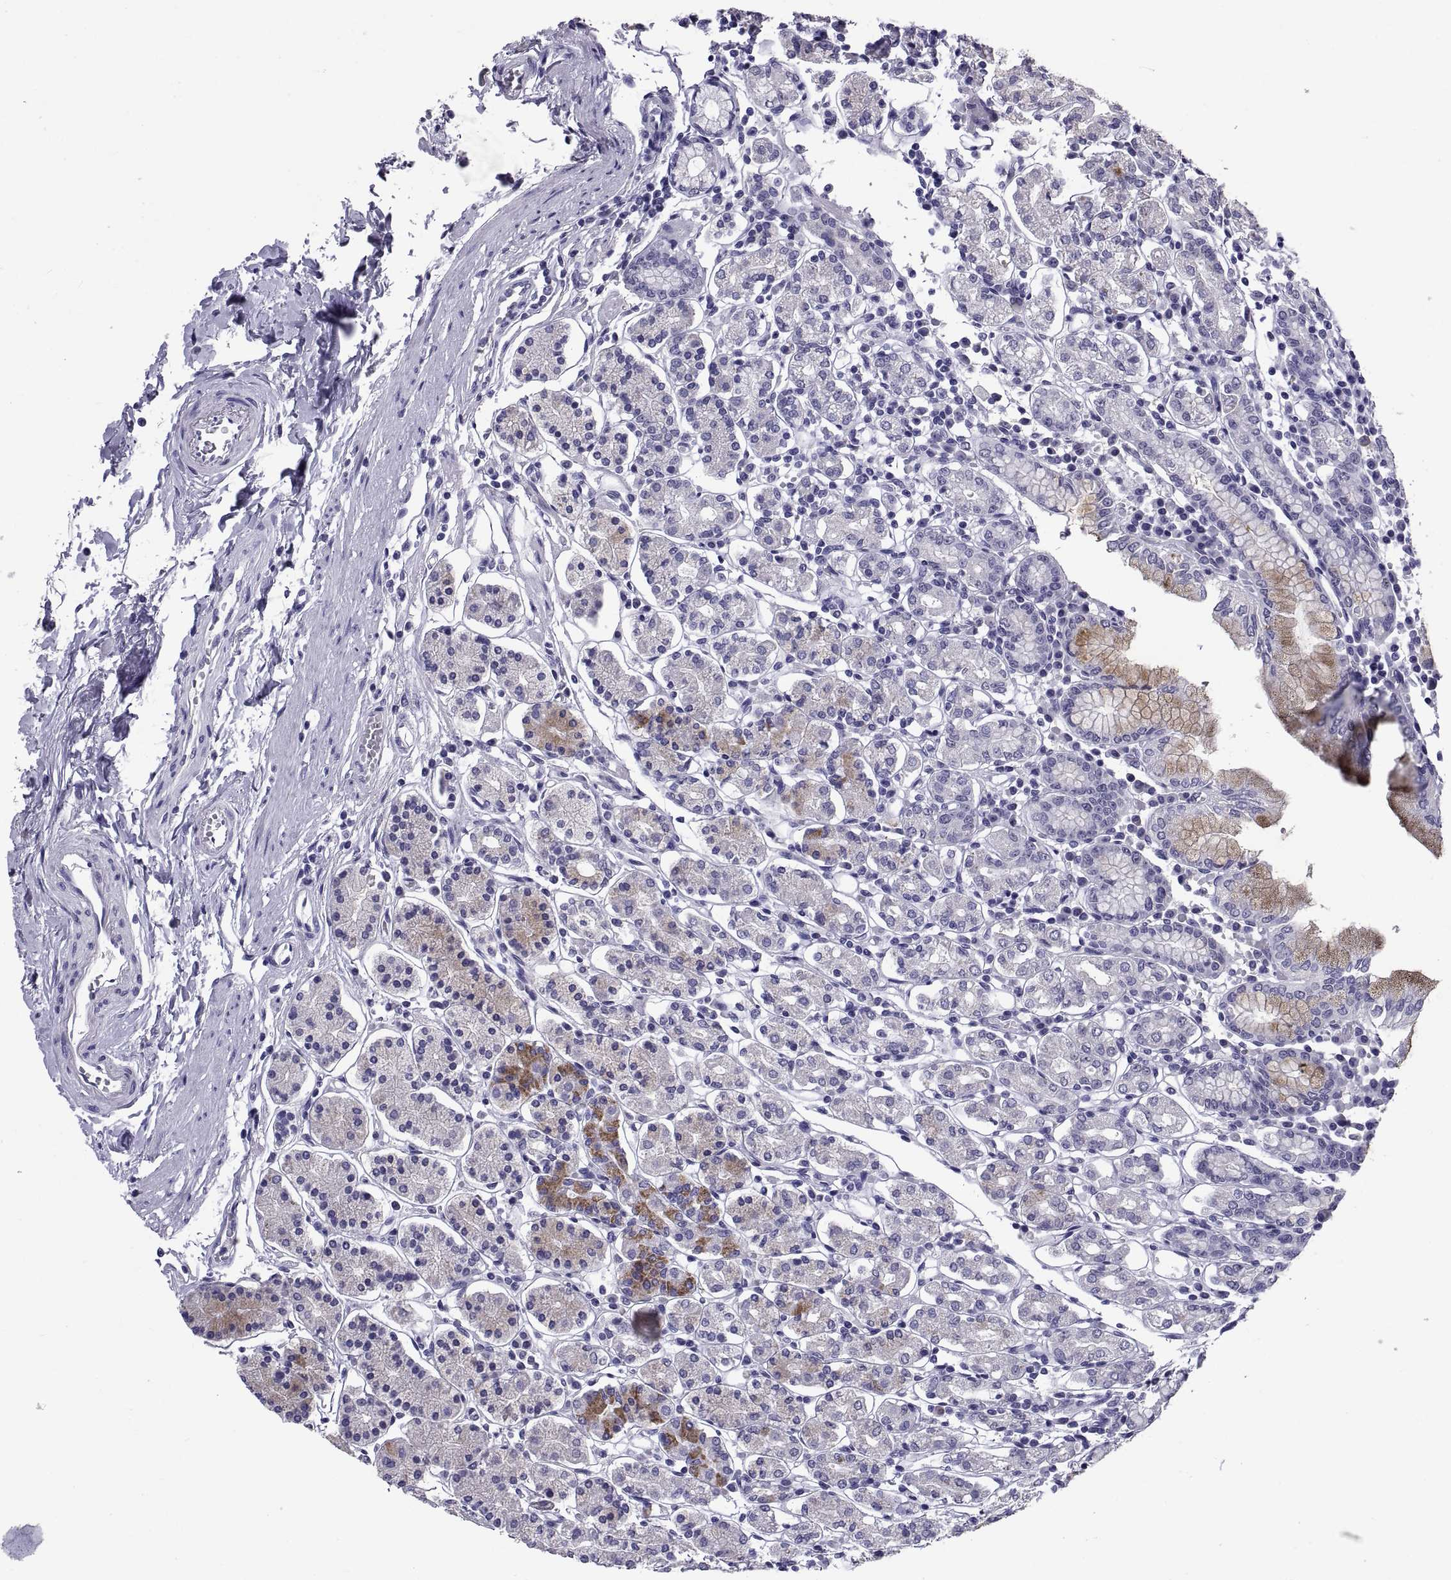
{"staining": {"intensity": "moderate", "quantity": "<25%", "location": "cytoplasmic/membranous"}, "tissue": "stomach", "cell_type": "Glandular cells", "image_type": "normal", "snomed": [{"axis": "morphology", "description": "Normal tissue, NOS"}, {"axis": "topography", "description": "Stomach, upper"}, {"axis": "topography", "description": "Stomach"}], "caption": "Immunohistochemical staining of normal stomach demonstrates <25% levels of moderate cytoplasmic/membranous protein positivity in approximately <25% of glandular cells.", "gene": "TGFBR3L", "patient": {"sex": "male", "age": 62}}